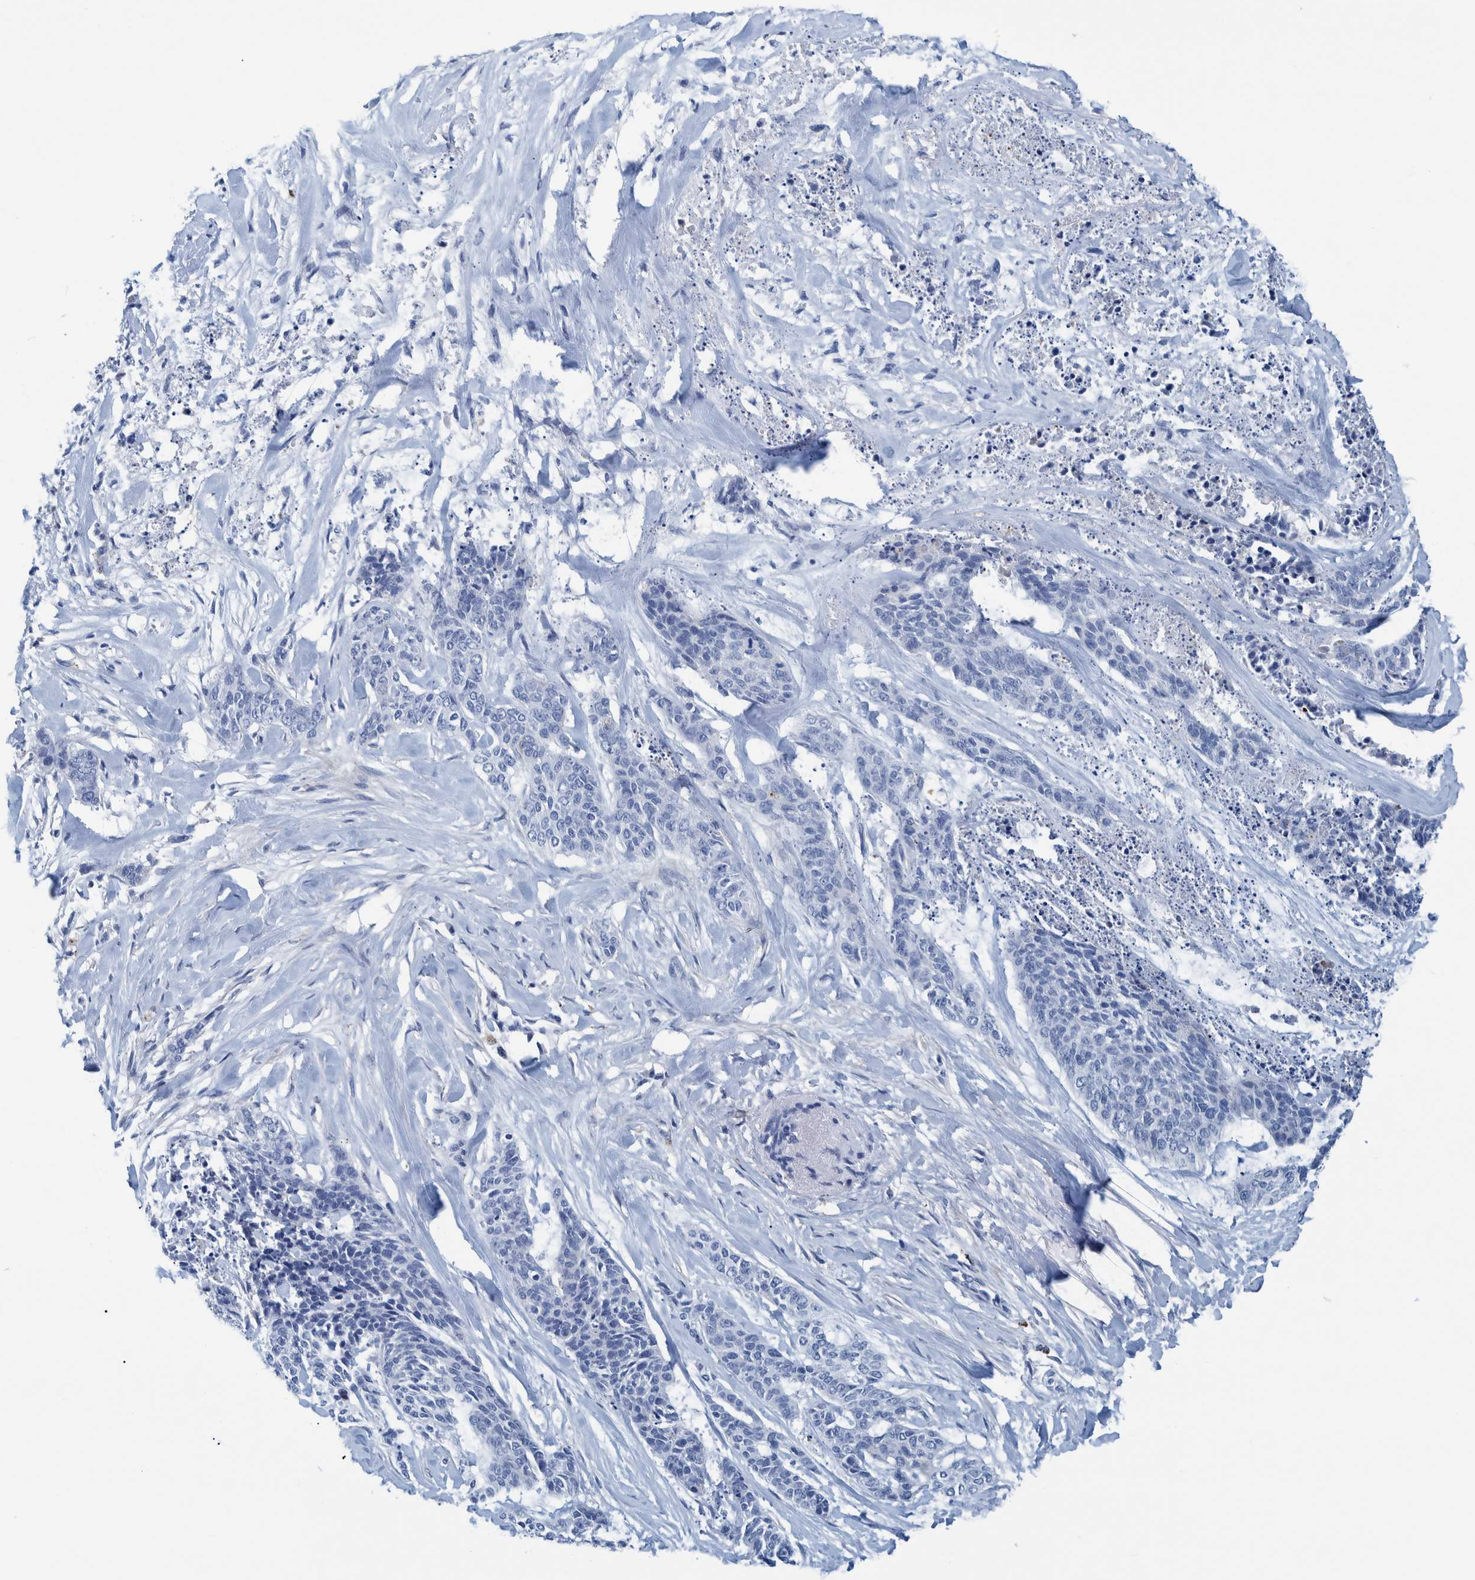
{"staining": {"intensity": "negative", "quantity": "none", "location": "none"}, "tissue": "skin cancer", "cell_type": "Tumor cells", "image_type": "cancer", "snomed": [{"axis": "morphology", "description": "Basal cell carcinoma"}, {"axis": "topography", "description": "Skin"}], "caption": "An image of human skin cancer (basal cell carcinoma) is negative for staining in tumor cells.", "gene": "IDO1", "patient": {"sex": "female", "age": 64}}